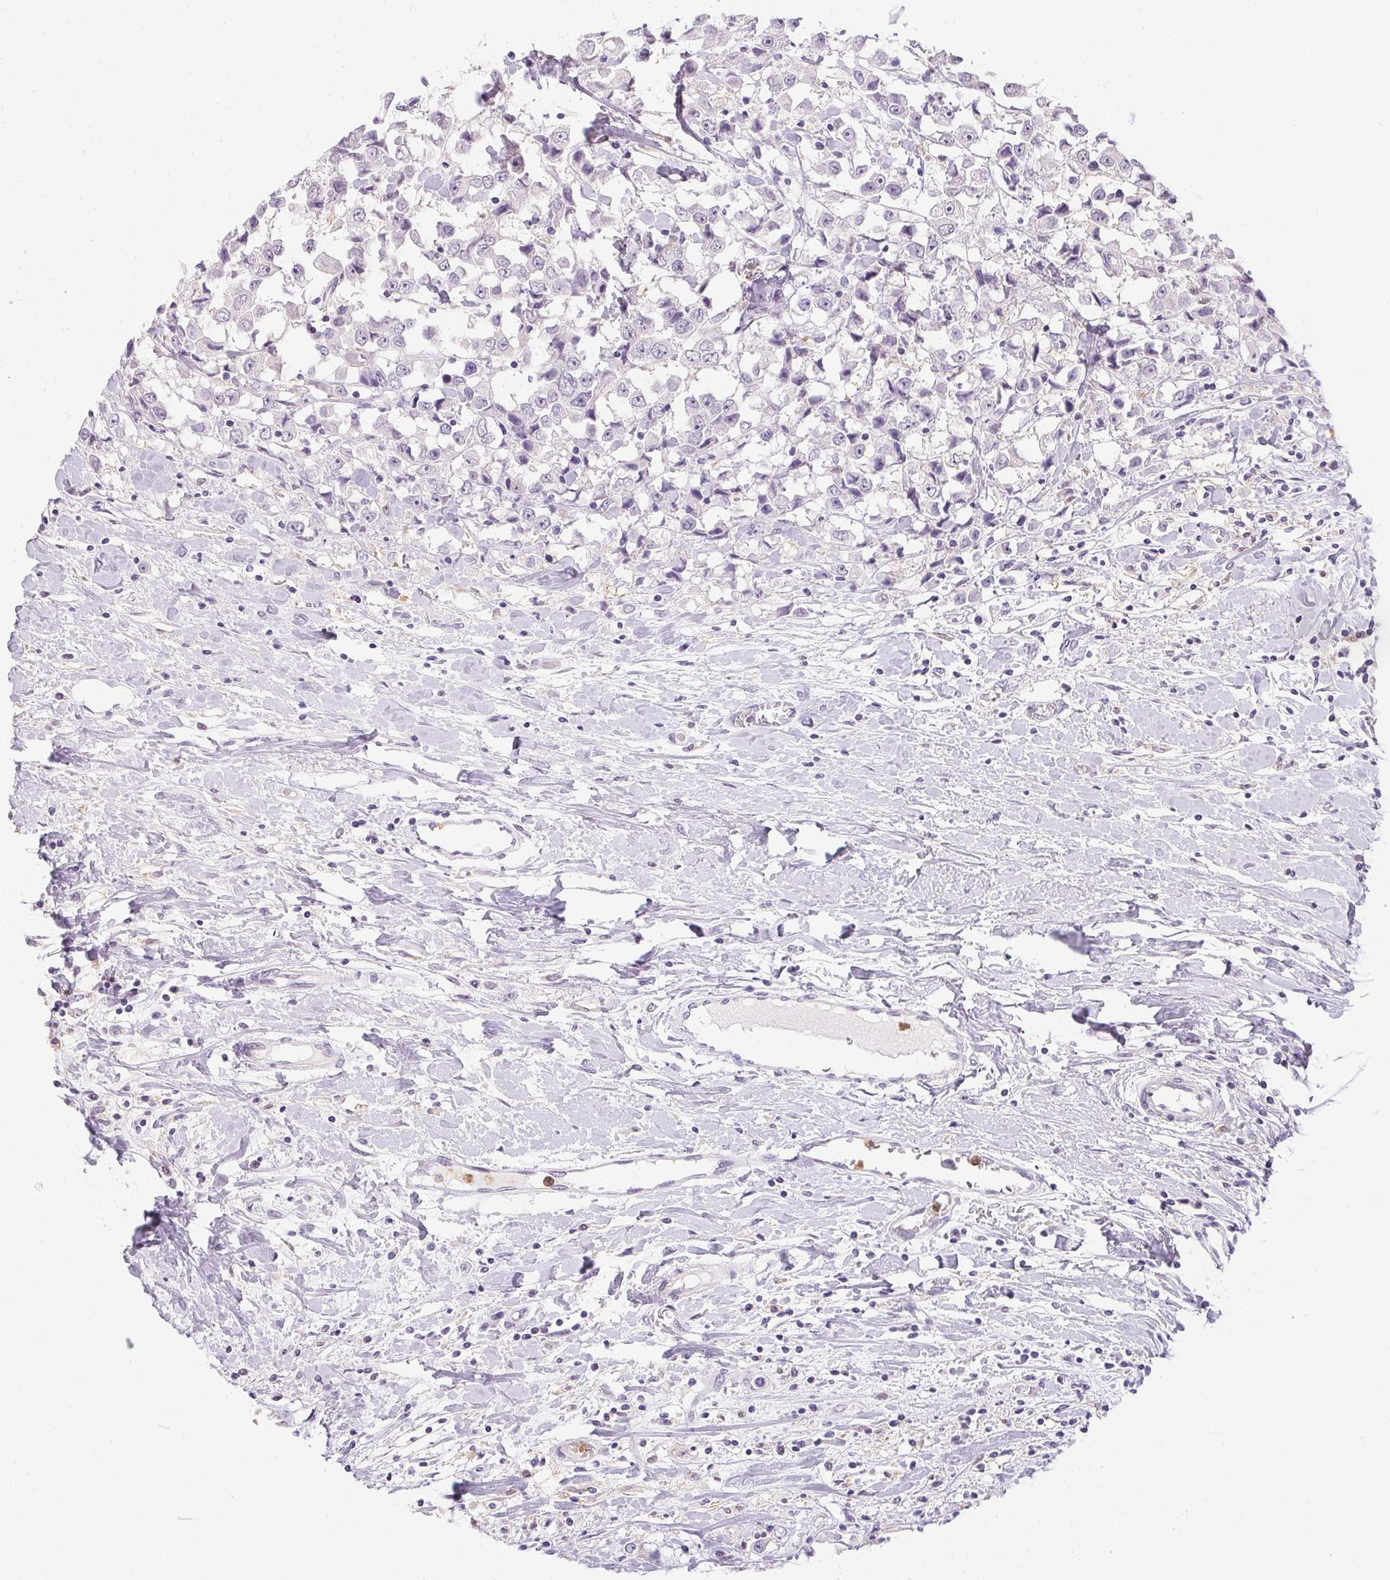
{"staining": {"intensity": "negative", "quantity": "none", "location": "none"}, "tissue": "breast cancer", "cell_type": "Tumor cells", "image_type": "cancer", "snomed": [{"axis": "morphology", "description": "Duct carcinoma"}, {"axis": "topography", "description": "Breast"}], "caption": "The image reveals no significant expression in tumor cells of breast cancer (intraductal carcinoma).", "gene": "DNAJC5G", "patient": {"sex": "female", "age": 61}}